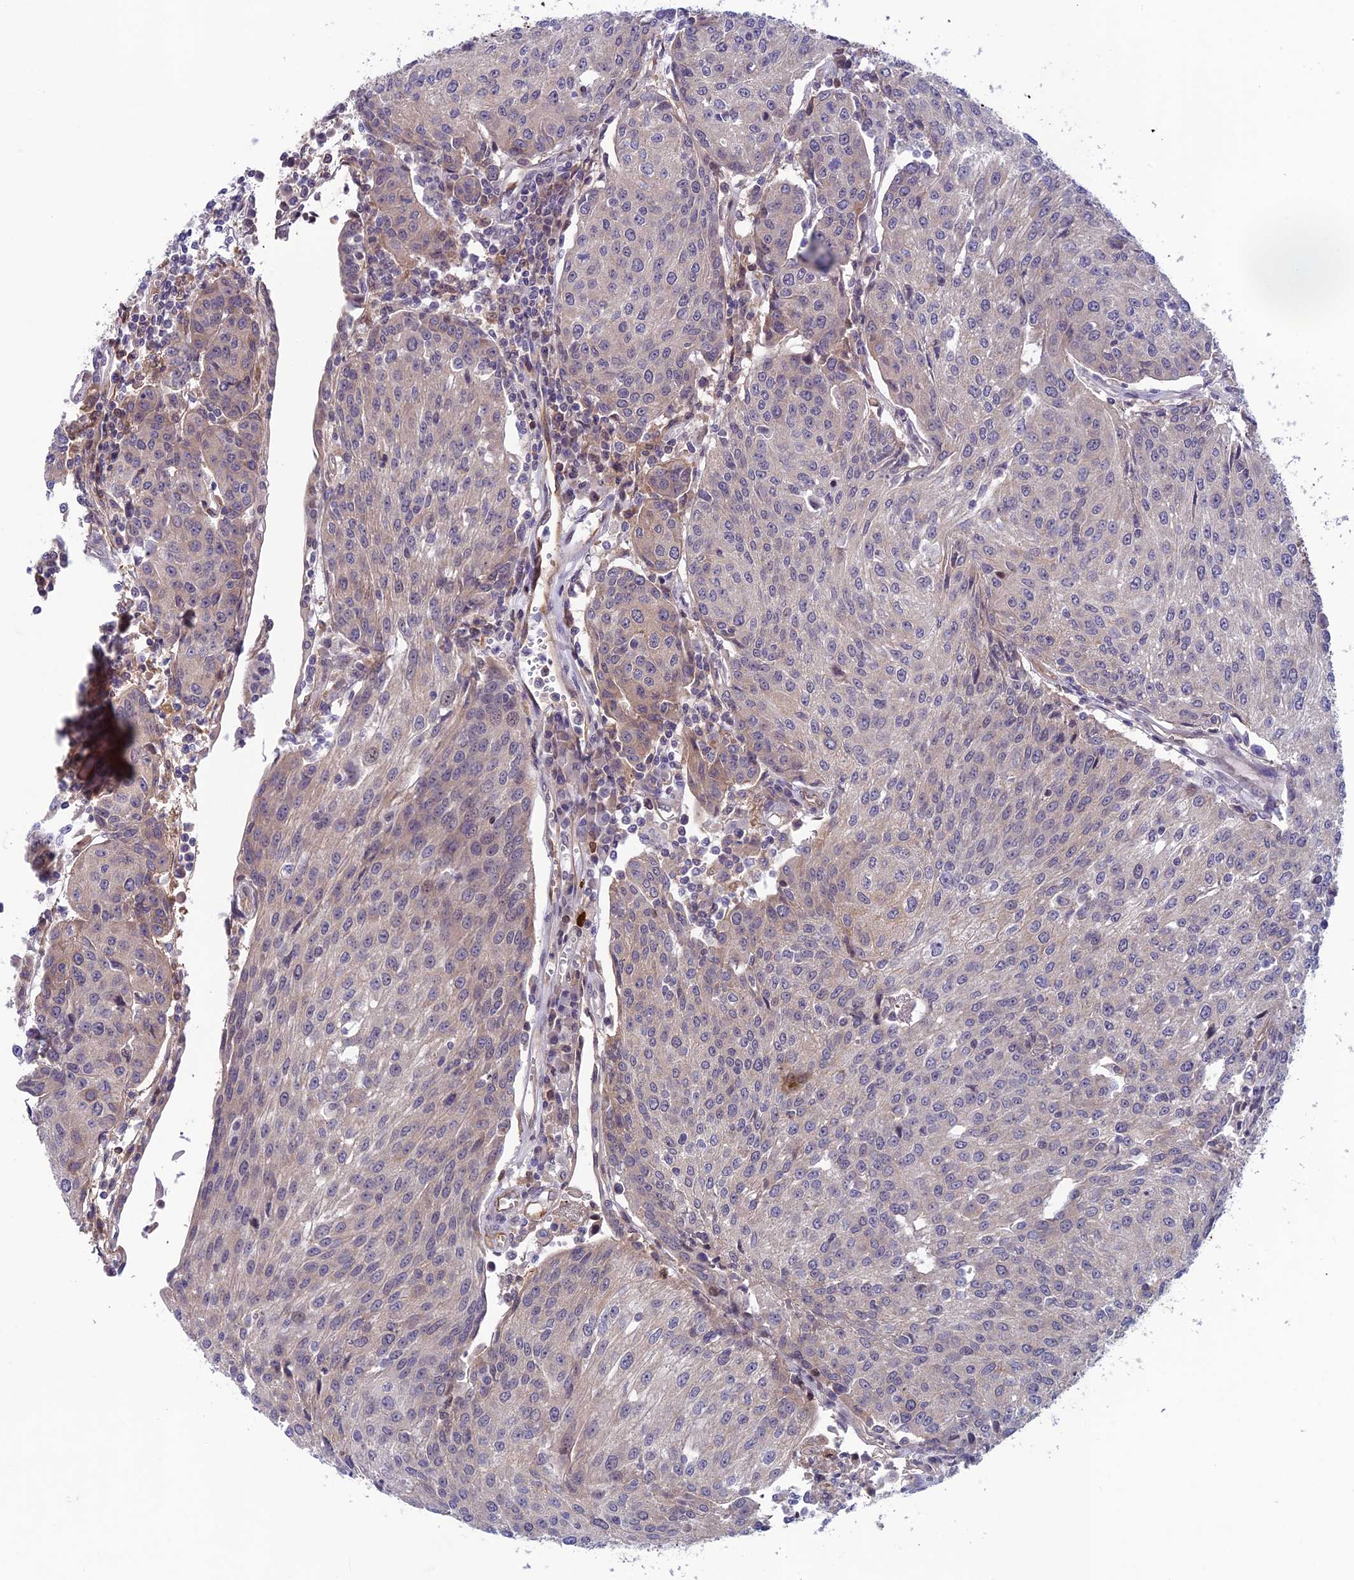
{"staining": {"intensity": "weak", "quantity": "<25%", "location": "cytoplasmic/membranous"}, "tissue": "urothelial cancer", "cell_type": "Tumor cells", "image_type": "cancer", "snomed": [{"axis": "morphology", "description": "Urothelial carcinoma, High grade"}, {"axis": "topography", "description": "Urinary bladder"}], "caption": "Immunohistochemical staining of human urothelial cancer reveals no significant staining in tumor cells.", "gene": "FKBPL", "patient": {"sex": "female", "age": 85}}